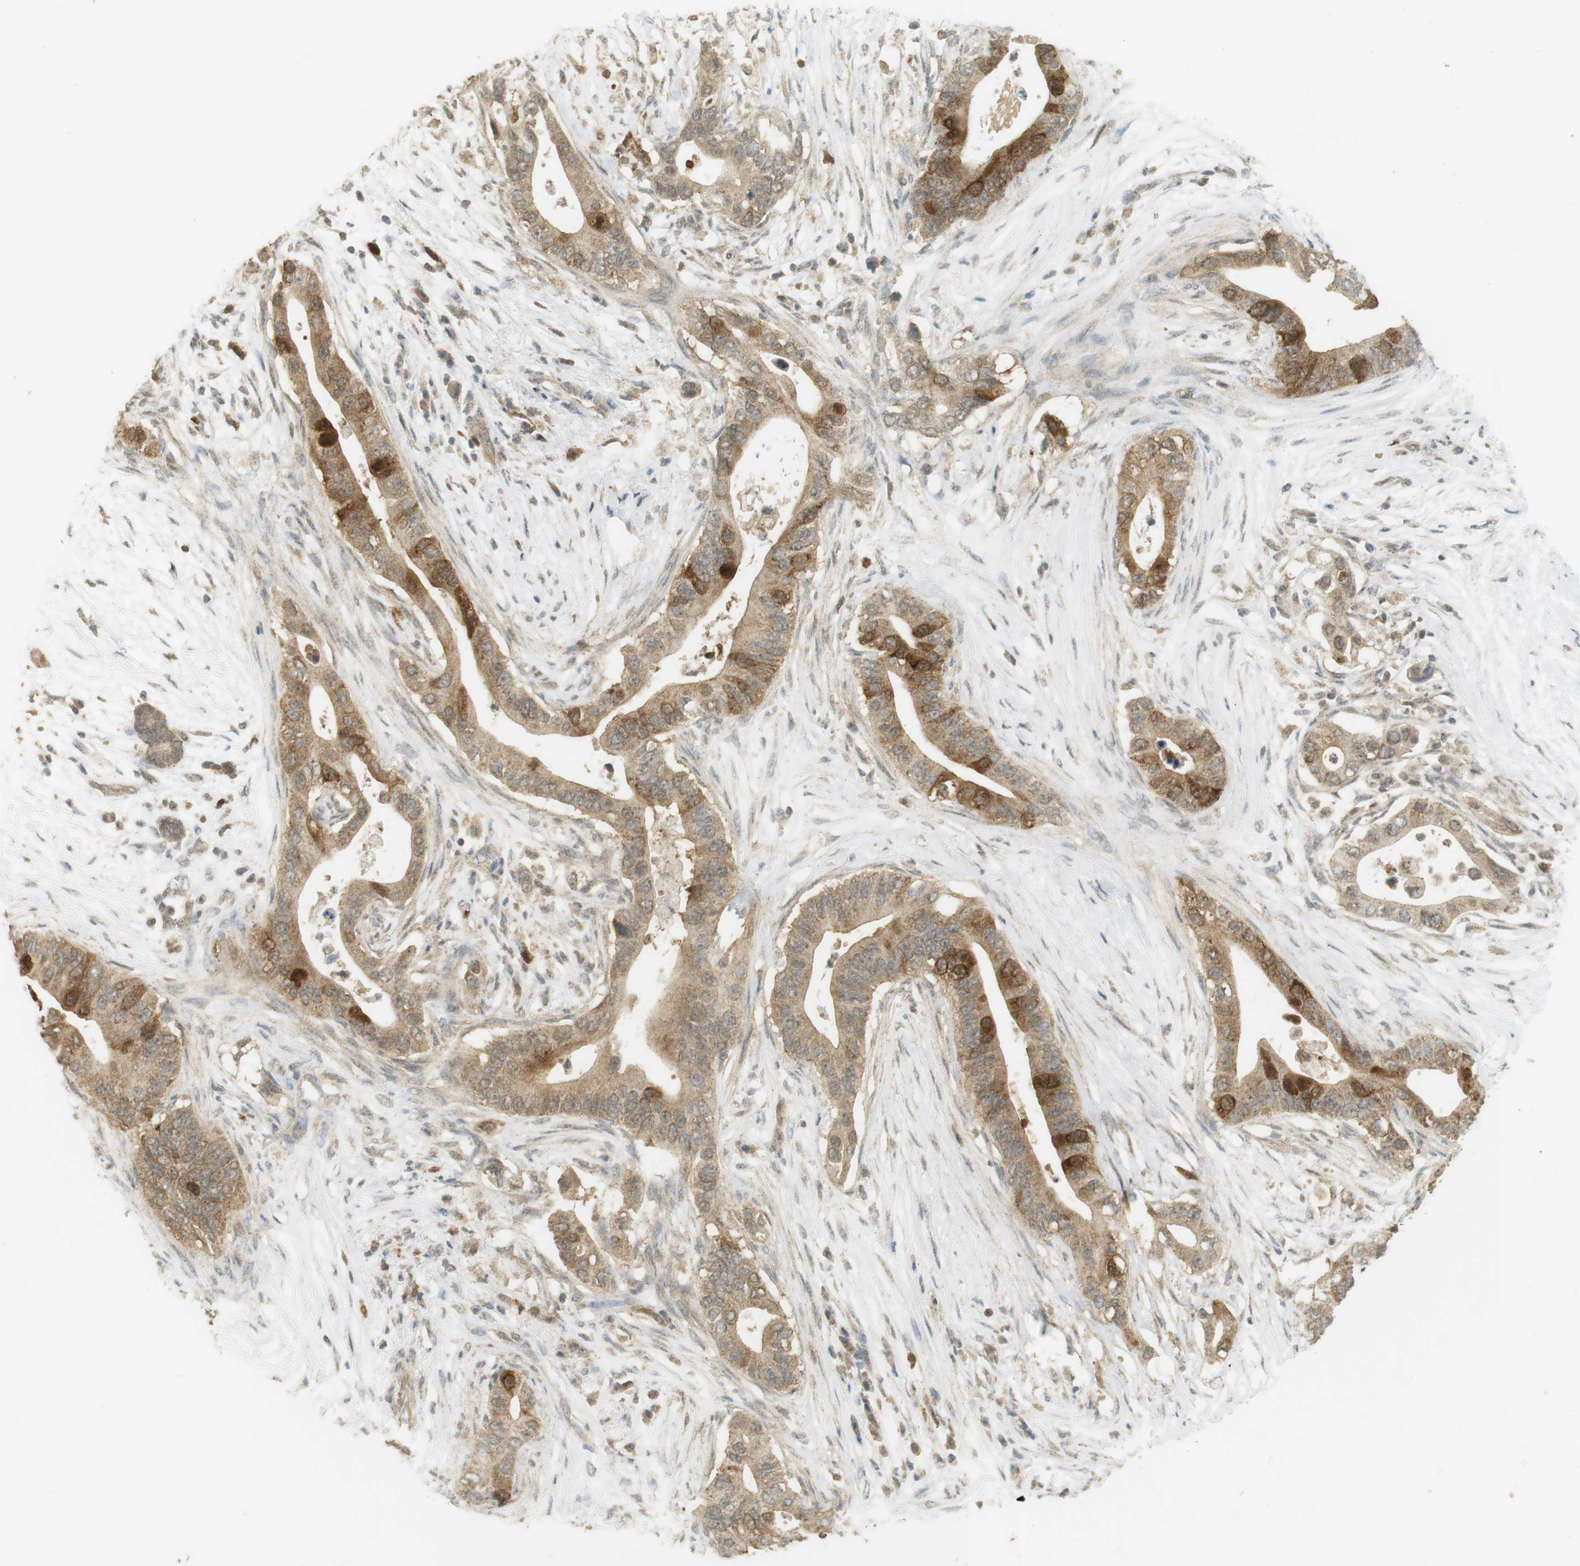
{"staining": {"intensity": "strong", "quantity": "<25%", "location": "cytoplasmic/membranous"}, "tissue": "pancreatic cancer", "cell_type": "Tumor cells", "image_type": "cancer", "snomed": [{"axis": "morphology", "description": "Adenocarcinoma, NOS"}, {"axis": "topography", "description": "Pancreas"}], "caption": "High-magnification brightfield microscopy of adenocarcinoma (pancreatic) stained with DAB (3,3'-diaminobenzidine) (brown) and counterstained with hematoxylin (blue). tumor cells exhibit strong cytoplasmic/membranous staining is appreciated in approximately<25% of cells.", "gene": "TTK", "patient": {"sex": "male", "age": 77}}